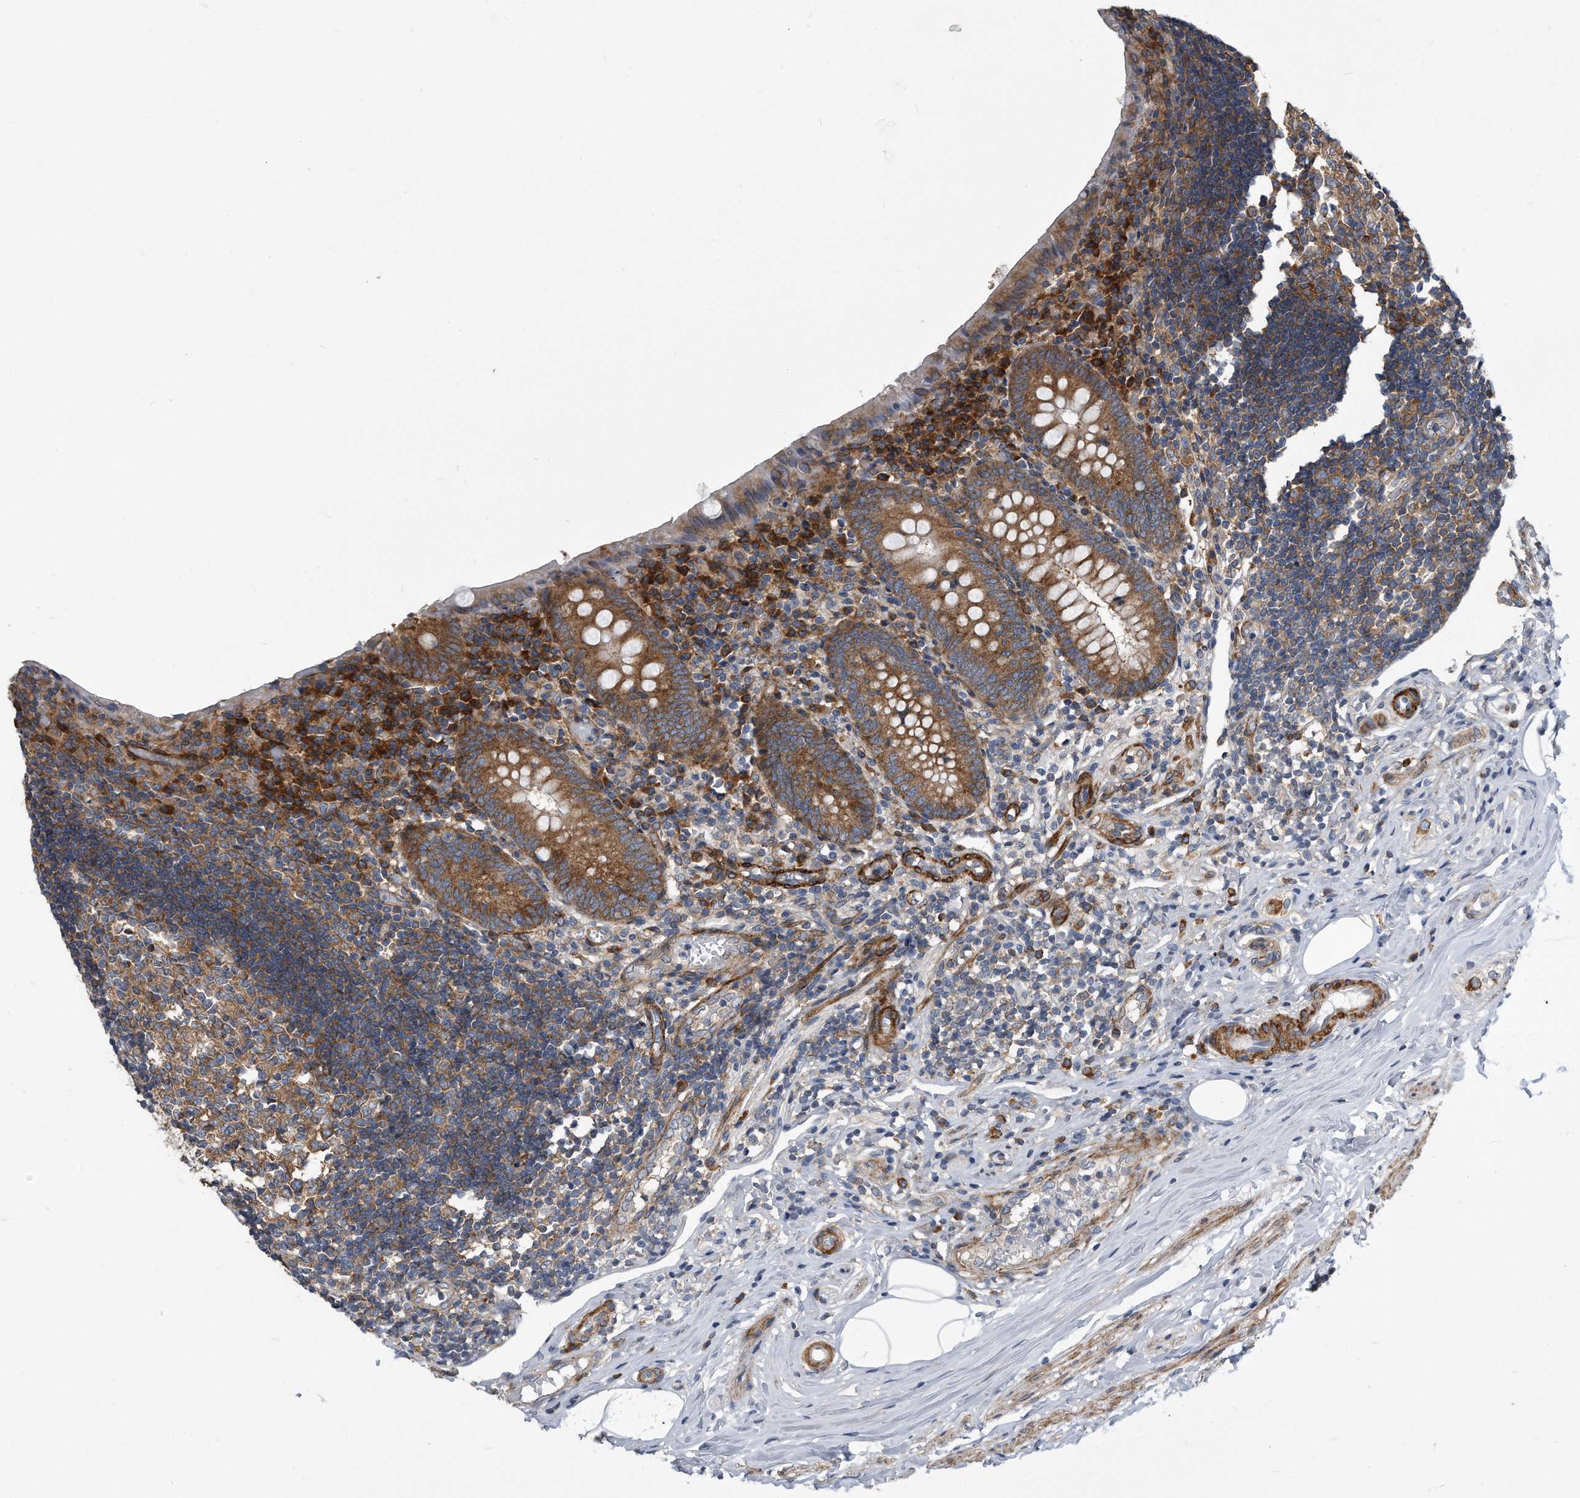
{"staining": {"intensity": "moderate", "quantity": "25%-75%", "location": "cytoplasmic/membranous"}, "tissue": "appendix", "cell_type": "Glandular cells", "image_type": "normal", "snomed": [{"axis": "morphology", "description": "Normal tissue, NOS"}, {"axis": "topography", "description": "Appendix"}], "caption": "Immunohistochemistry (IHC) micrograph of normal appendix: appendix stained using immunohistochemistry displays medium levels of moderate protein expression localized specifically in the cytoplasmic/membranous of glandular cells, appearing as a cytoplasmic/membranous brown color.", "gene": "EIF2B4", "patient": {"sex": "female", "age": 17}}